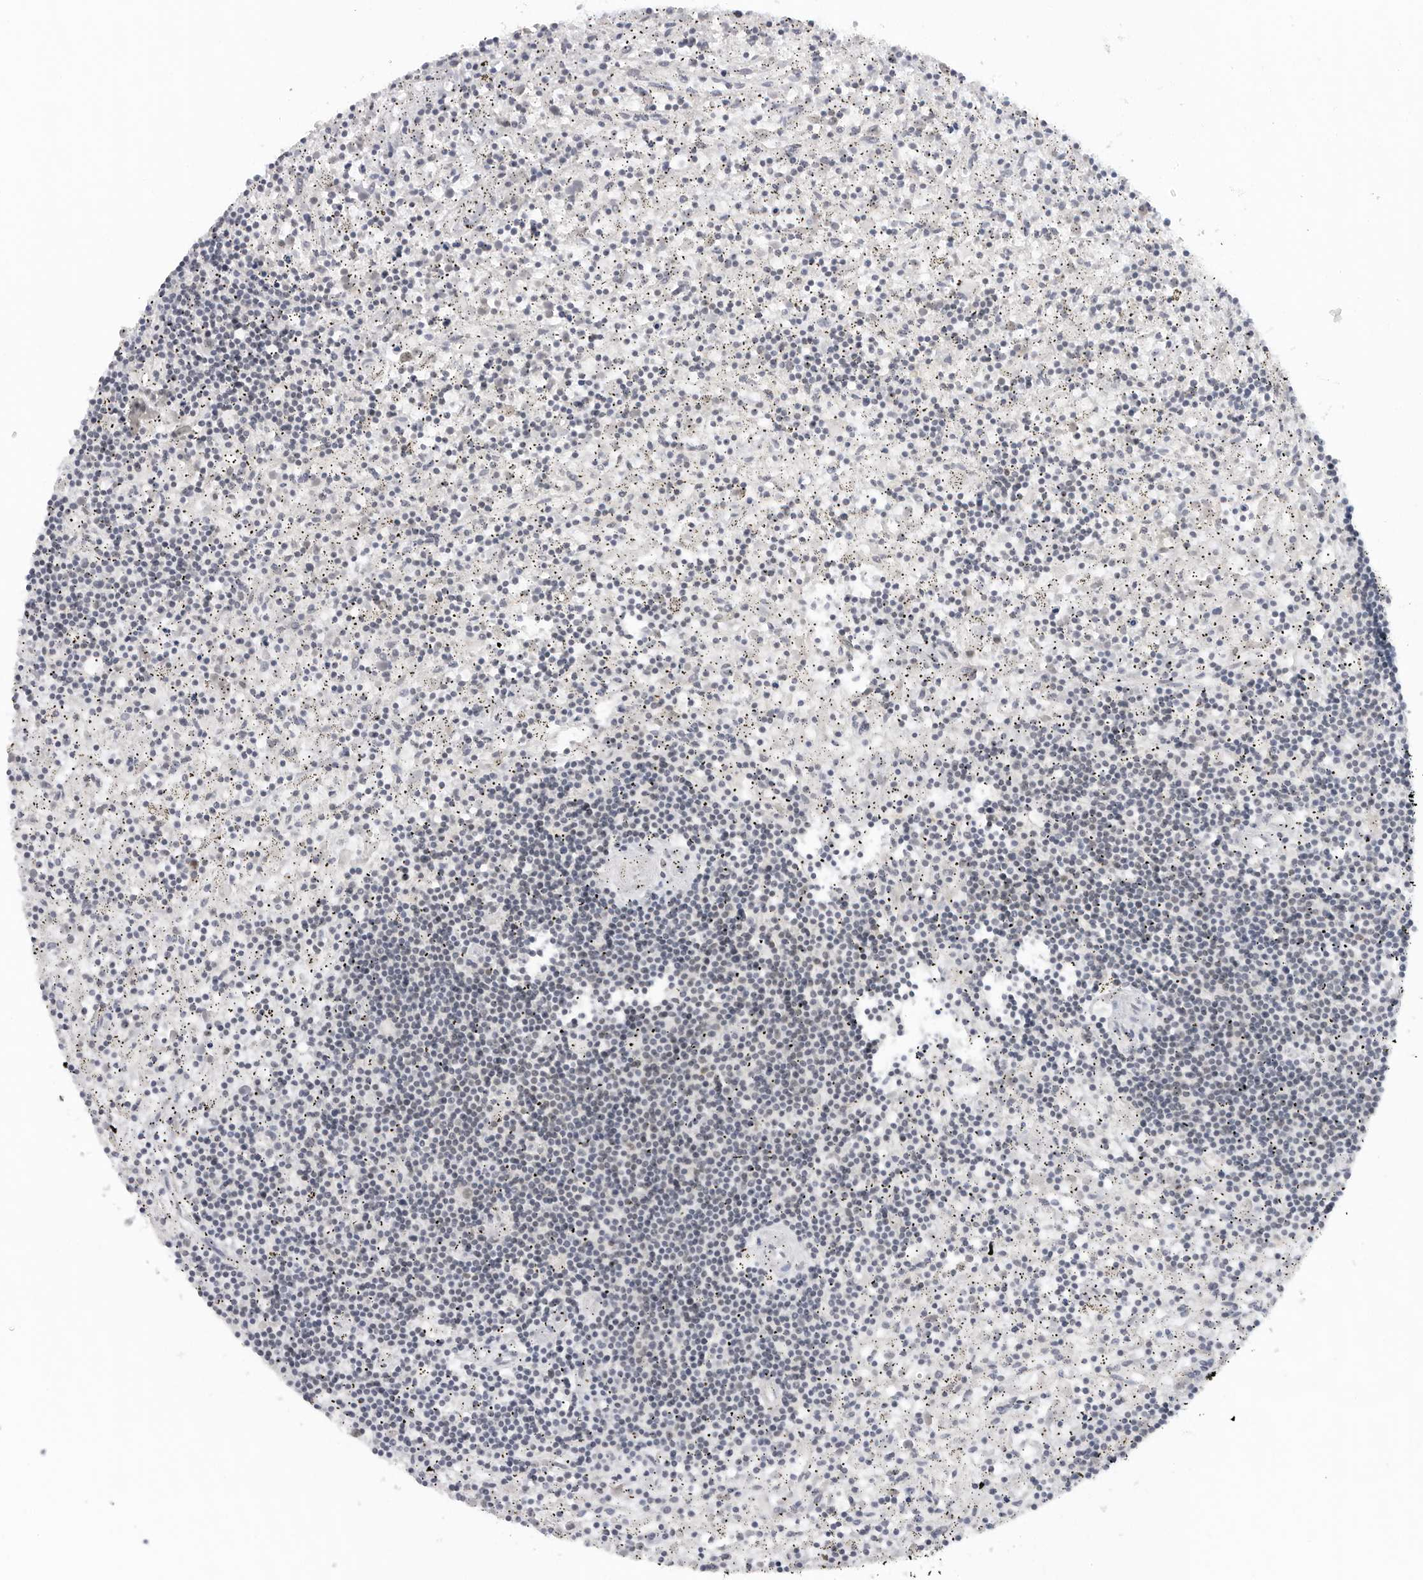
{"staining": {"intensity": "negative", "quantity": "none", "location": "none"}, "tissue": "lymphoma", "cell_type": "Tumor cells", "image_type": "cancer", "snomed": [{"axis": "morphology", "description": "Malignant lymphoma, non-Hodgkin's type, Low grade"}, {"axis": "topography", "description": "Spleen"}], "caption": "The micrograph reveals no staining of tumor cells in malignant lymphoma, non-Hodgkin's type (low-grade).", "gene": "FOXK2", "patient": {"sex": "male", "age": 76}}